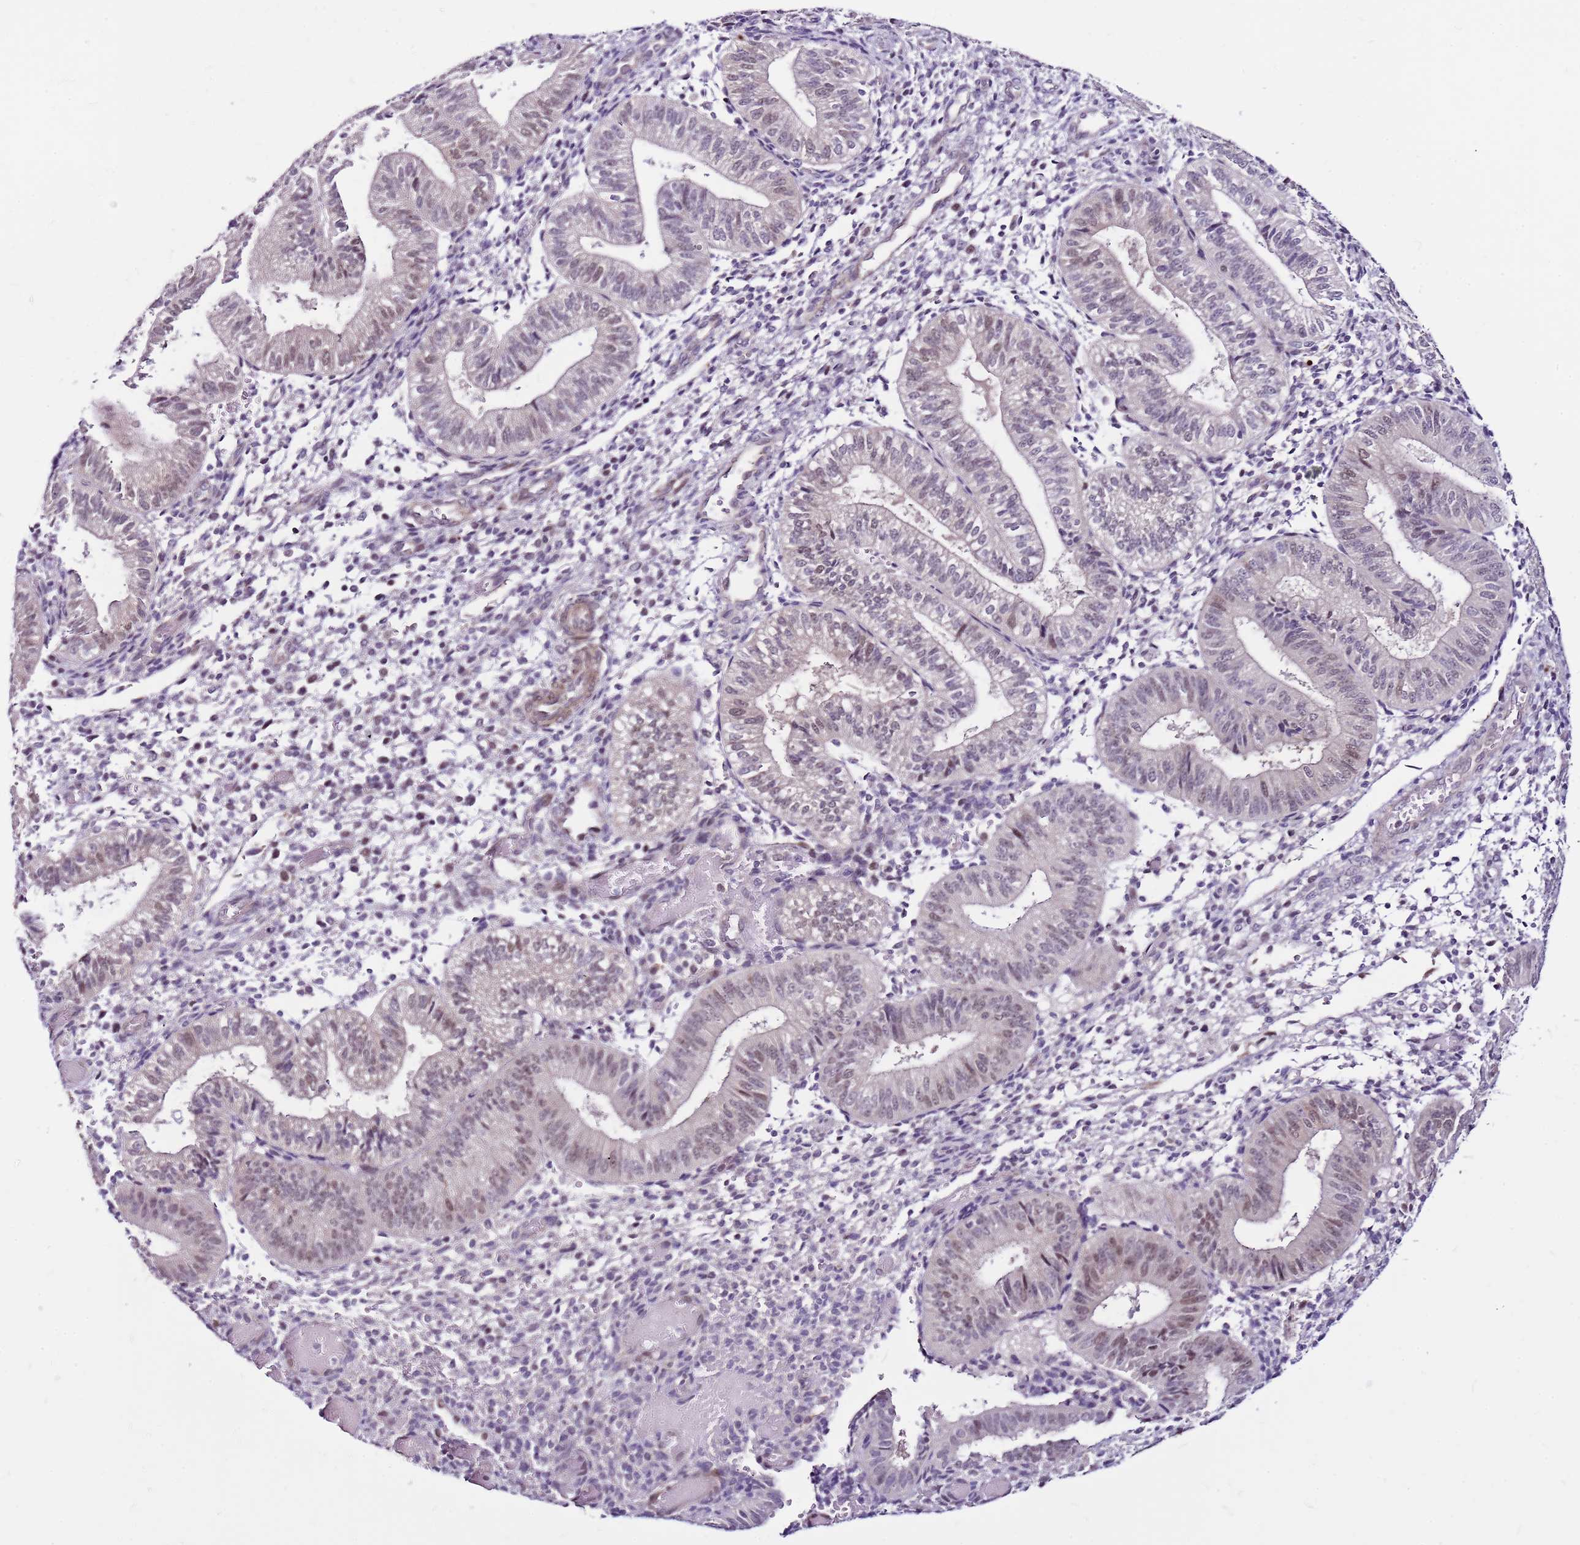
{"staining": {"intensity": "moderate", "quantity": "<25%", "location": "nuclear"}, "tissue": "endometrium", "cell_type": "Cells in endometrial stroma", "image_type": "normal", "snomed": [{"axis": "morphology", "description": "Normal tissue, NOS"}, {"axis": "topography", "description": "Endometrium"}], "caption": "The immunohistochemical stain highlights moderate nuclear staining in cells in endometrial stroma of benign endometrium.", "gene": "POLE3", "patient": {"sex": "female", "age": 34}}